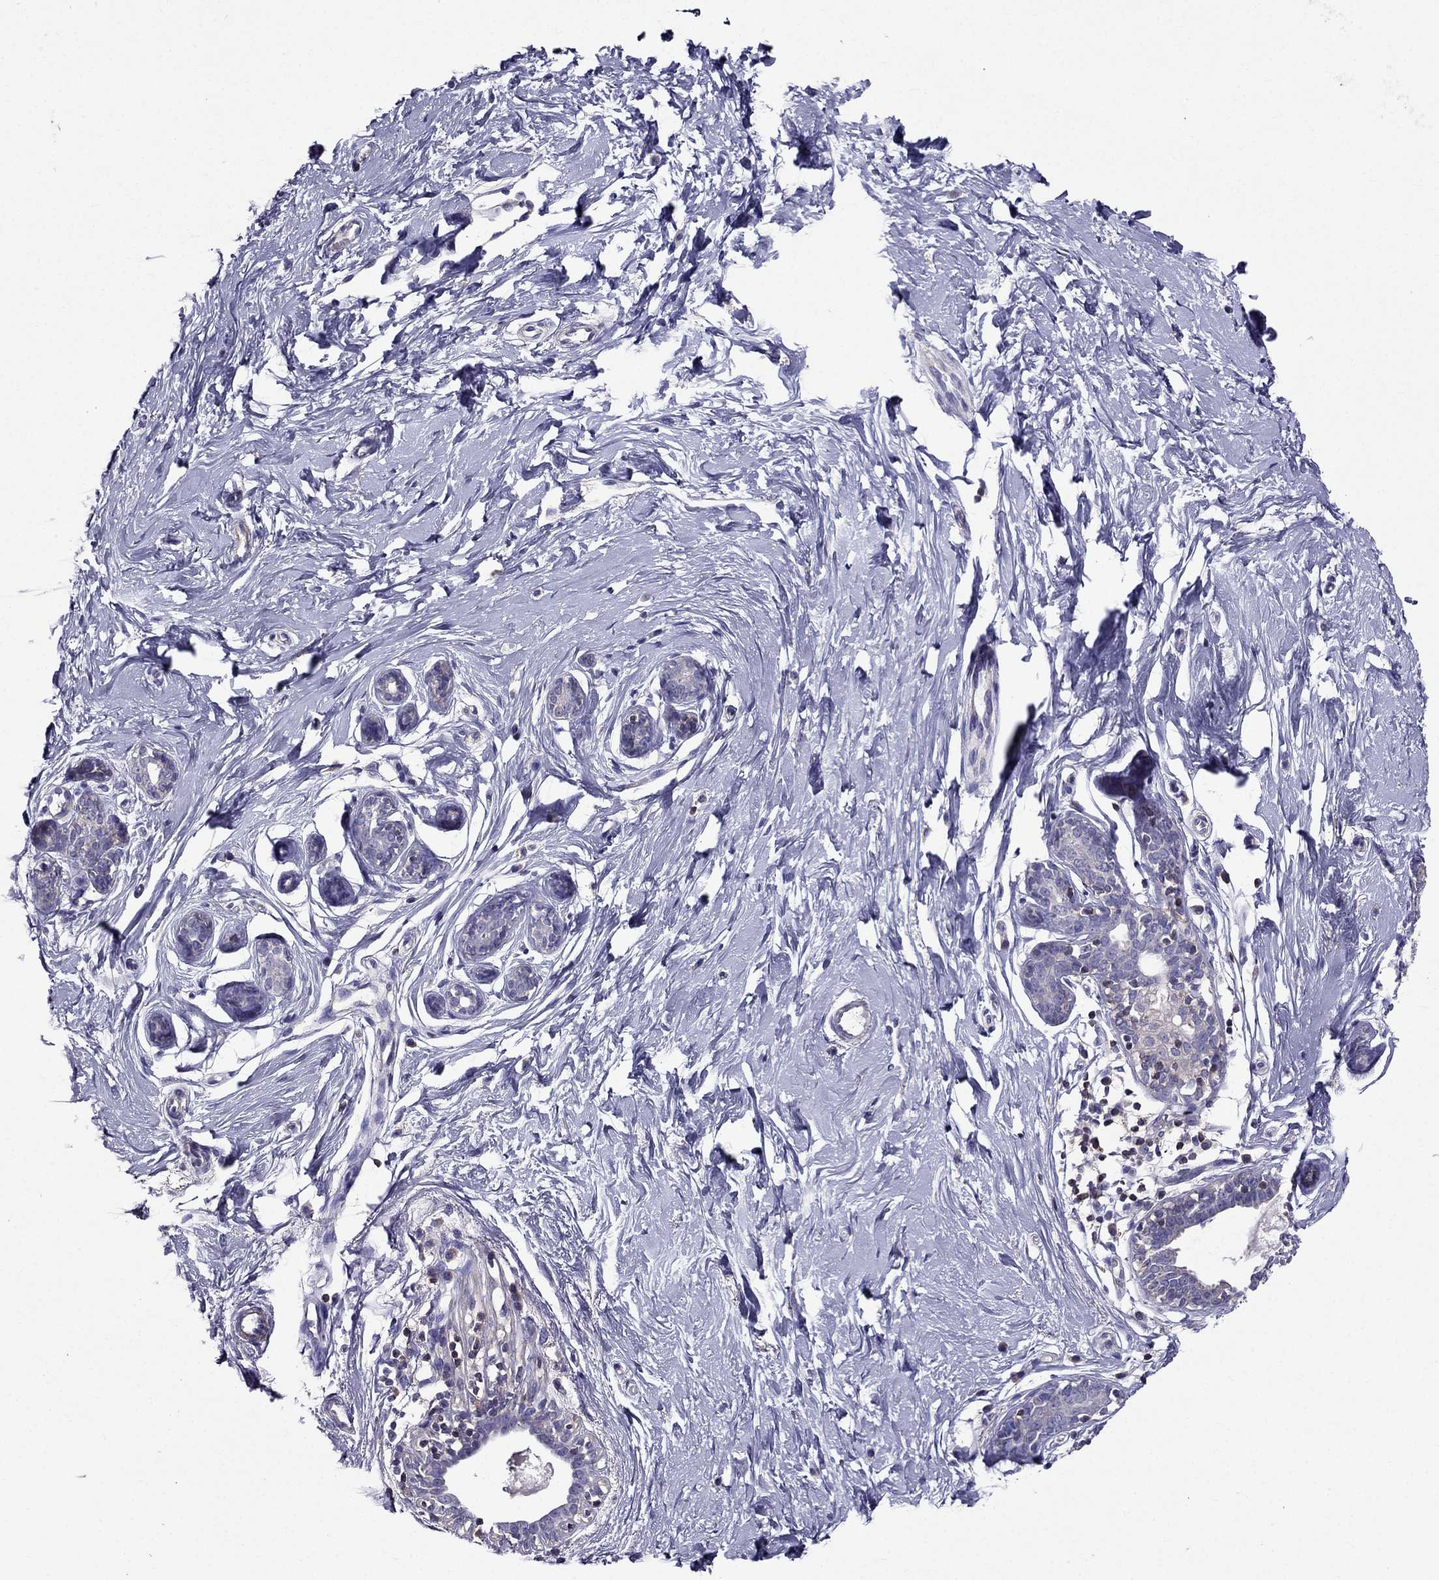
{"staining": {"intensity": "negative", "quantity": "none", "location": "none"}, "tissue": "breast", "cell_type": "Adipocytes", "image_type": "normal", "snomed": [{"axis": "morphology", "description": "Normal tissue, NOS"}, {"axis": "topography", "description": "Breast"}], "caption": "Immunohistochemistry (IHC) histopathology image of normal breast: human breast stained with DAB demonstrates no significant protein positivity in adipocytes.", "gene": "AAK1", "patient": {"sex": "female", "age": 37}}